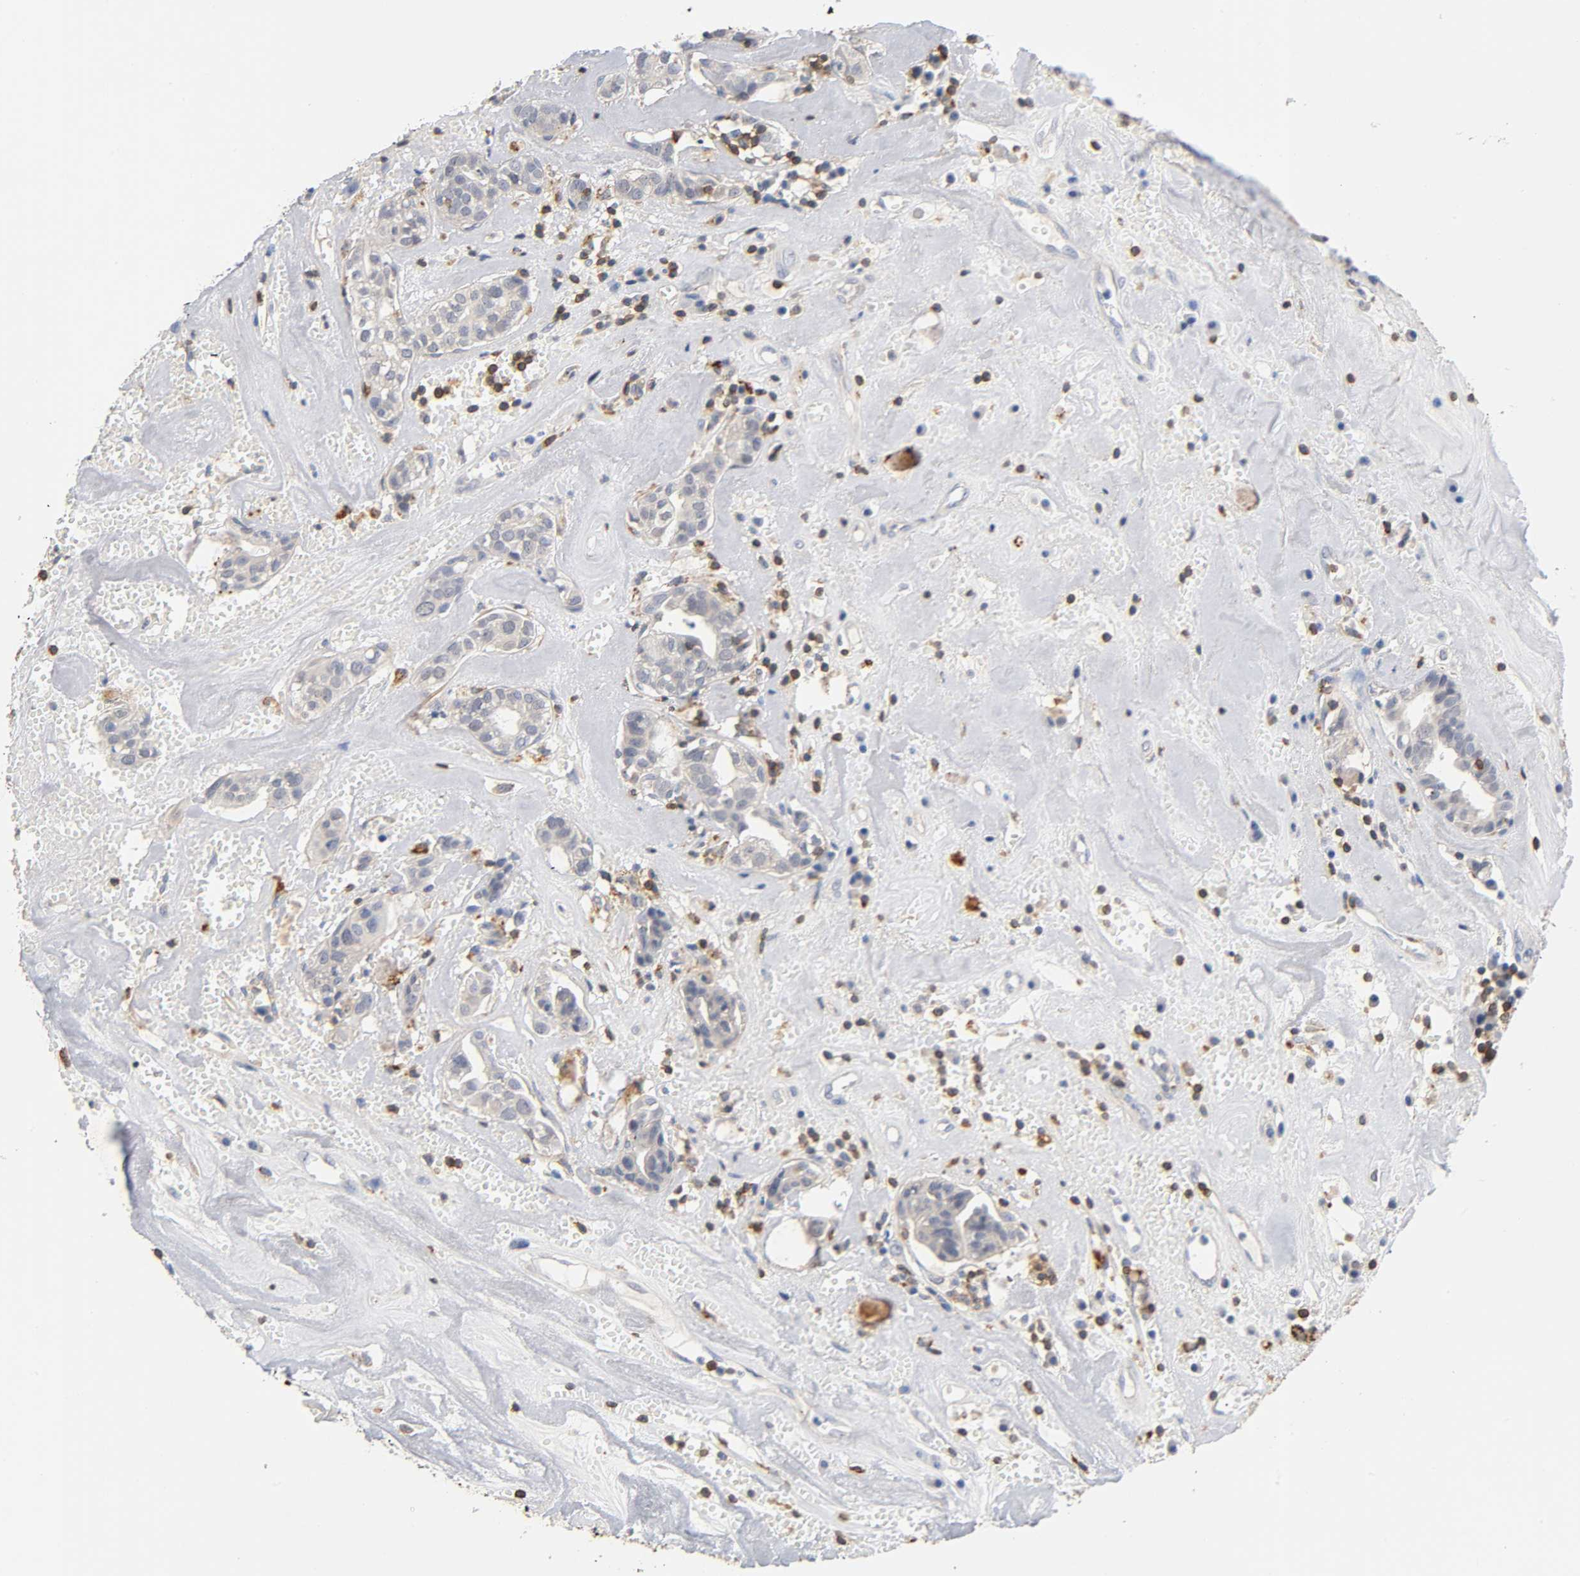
{"staining": {"intensity": "weak", "quantity": "25%-75%", "location": "cytoplasmic/membranous"}, "tissue": "head and neck cancer", "cell_type": "Tumor cells", "image_type": "cancer", "snomed": [{"axis": "morphology", "description": "Adenocarcinoma, NOS"}, {"axis": "topography", "description": "Salivary gland"}, {"axis": "topography", "description": "Head-Neck"}], "caption": "There is low levels of weak cytoplasmic/membranous positivity in tumor cells of head and neck adenocarcinoma, as demonstrated by immunohistochemical staining (brown color).", "gene": "UCKL1", "patient": {"sex": "female", "age": 65}}